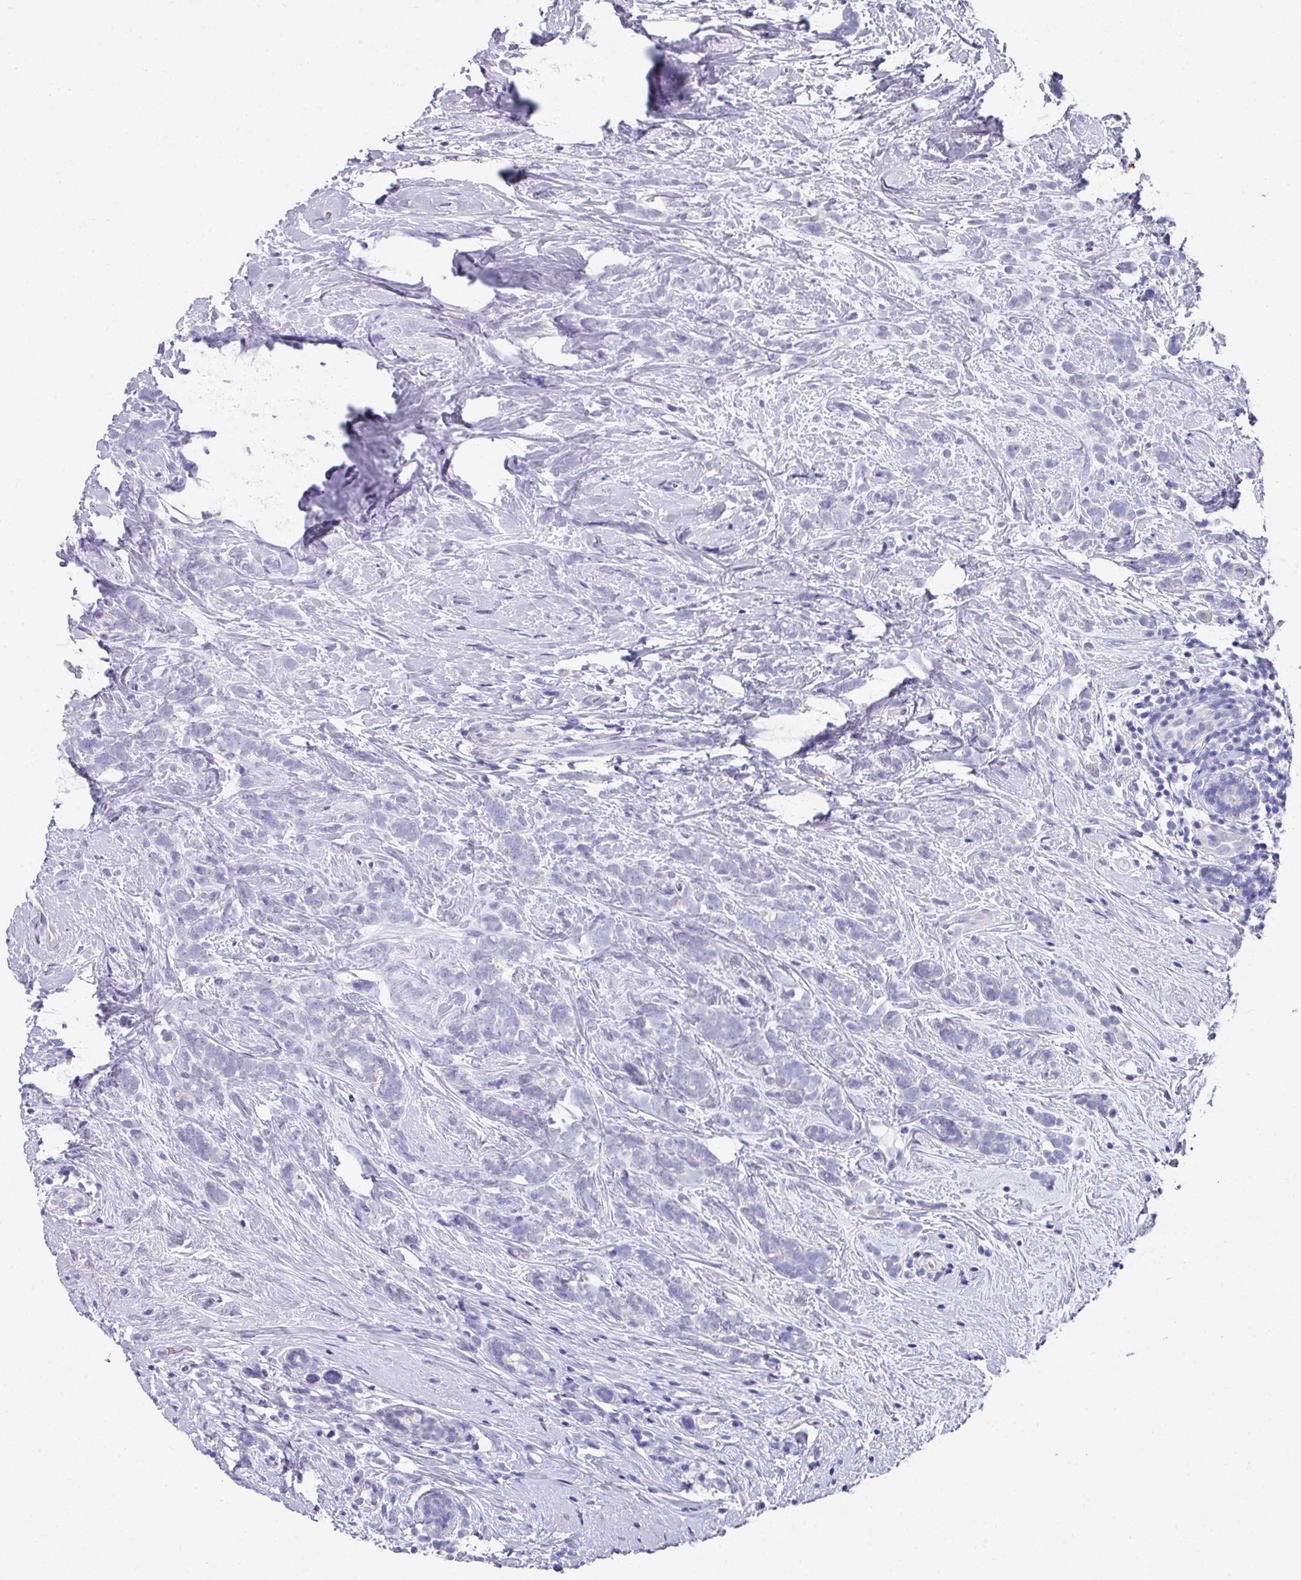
{"staining": {"intensity": "negative", "quantity": "none", "location": "none"}, "tissue": "breast cancer", "cell_type": "Tumor cells", "image_type": "cancer", "snomed": [{"axis": "morphology", "description": "Lobular carcinoma"}, {"axis": "topography", "description": "Breast"}], "caption": "This is an IHC micrograph of breast cancer. There is no staining in tumor cells.", "gene": "PEX10", "patient": {"sex": "female", "age": 58}}